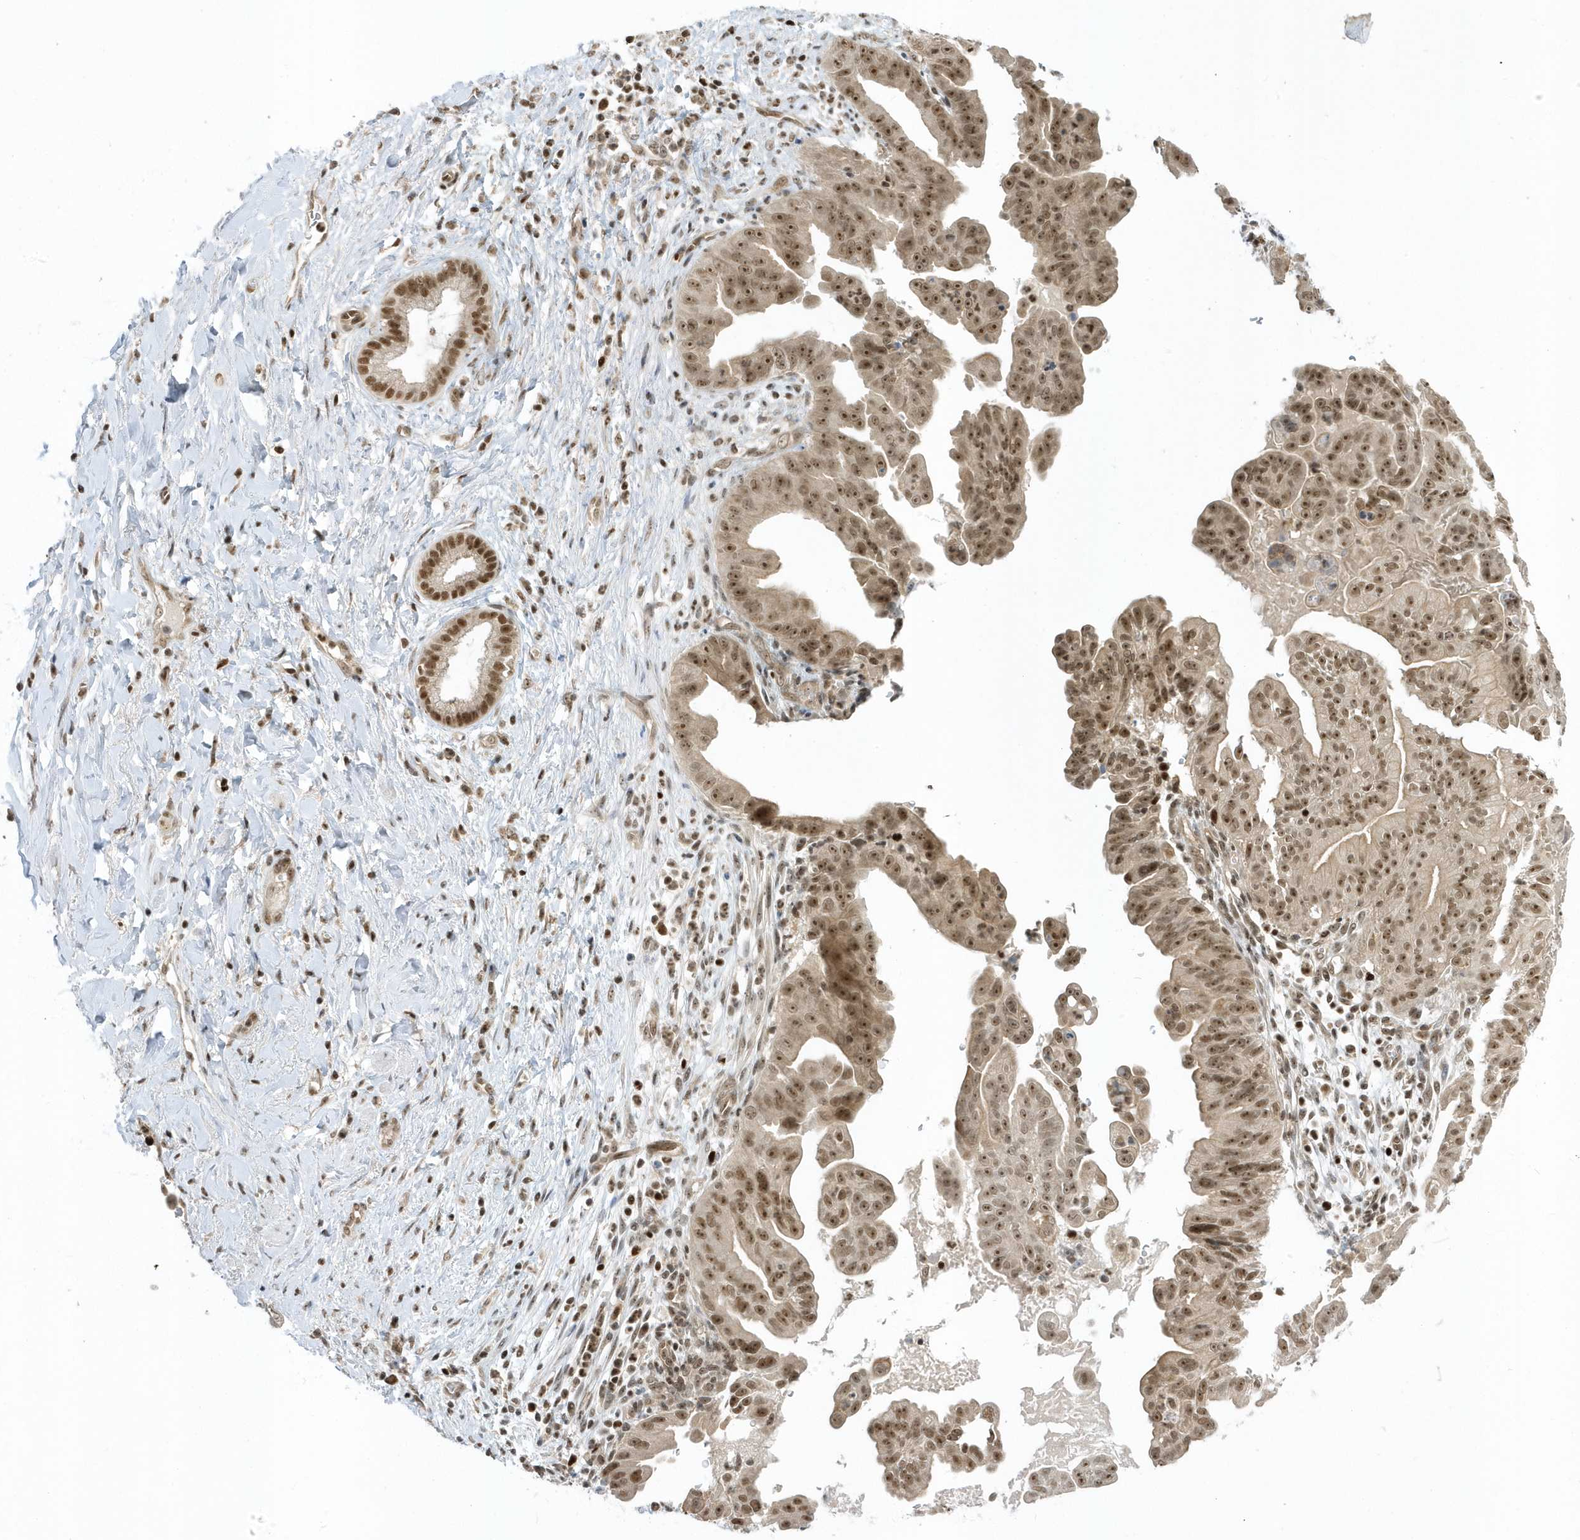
{"staining": {"intensity": "moderate", "quantity": ">75%", "location": "nuclear"}, "tissue": "pancreatic cancer", "cell_type": "Tumor cells", "image_type": "cancer", "snomed": [{"axis": "morphology", "description": "Adenocarcinoma, NOS"}, {"axis": "topography", "description": "Pancreas"}], "caption": "Pancreatic adenocarcinoma stained with DAB (3,3'-diaminobenzidine) immunohistochemistry shows medium levels of moderate nuclear expression in approximately >75% of tumor cells. Using DAB (brown) and hematoxylin (blue) stains, captured at high magnification using brightfield microscopy.", "gene": "ZNF740", "patient": {"sex": "female", "age": 78}}